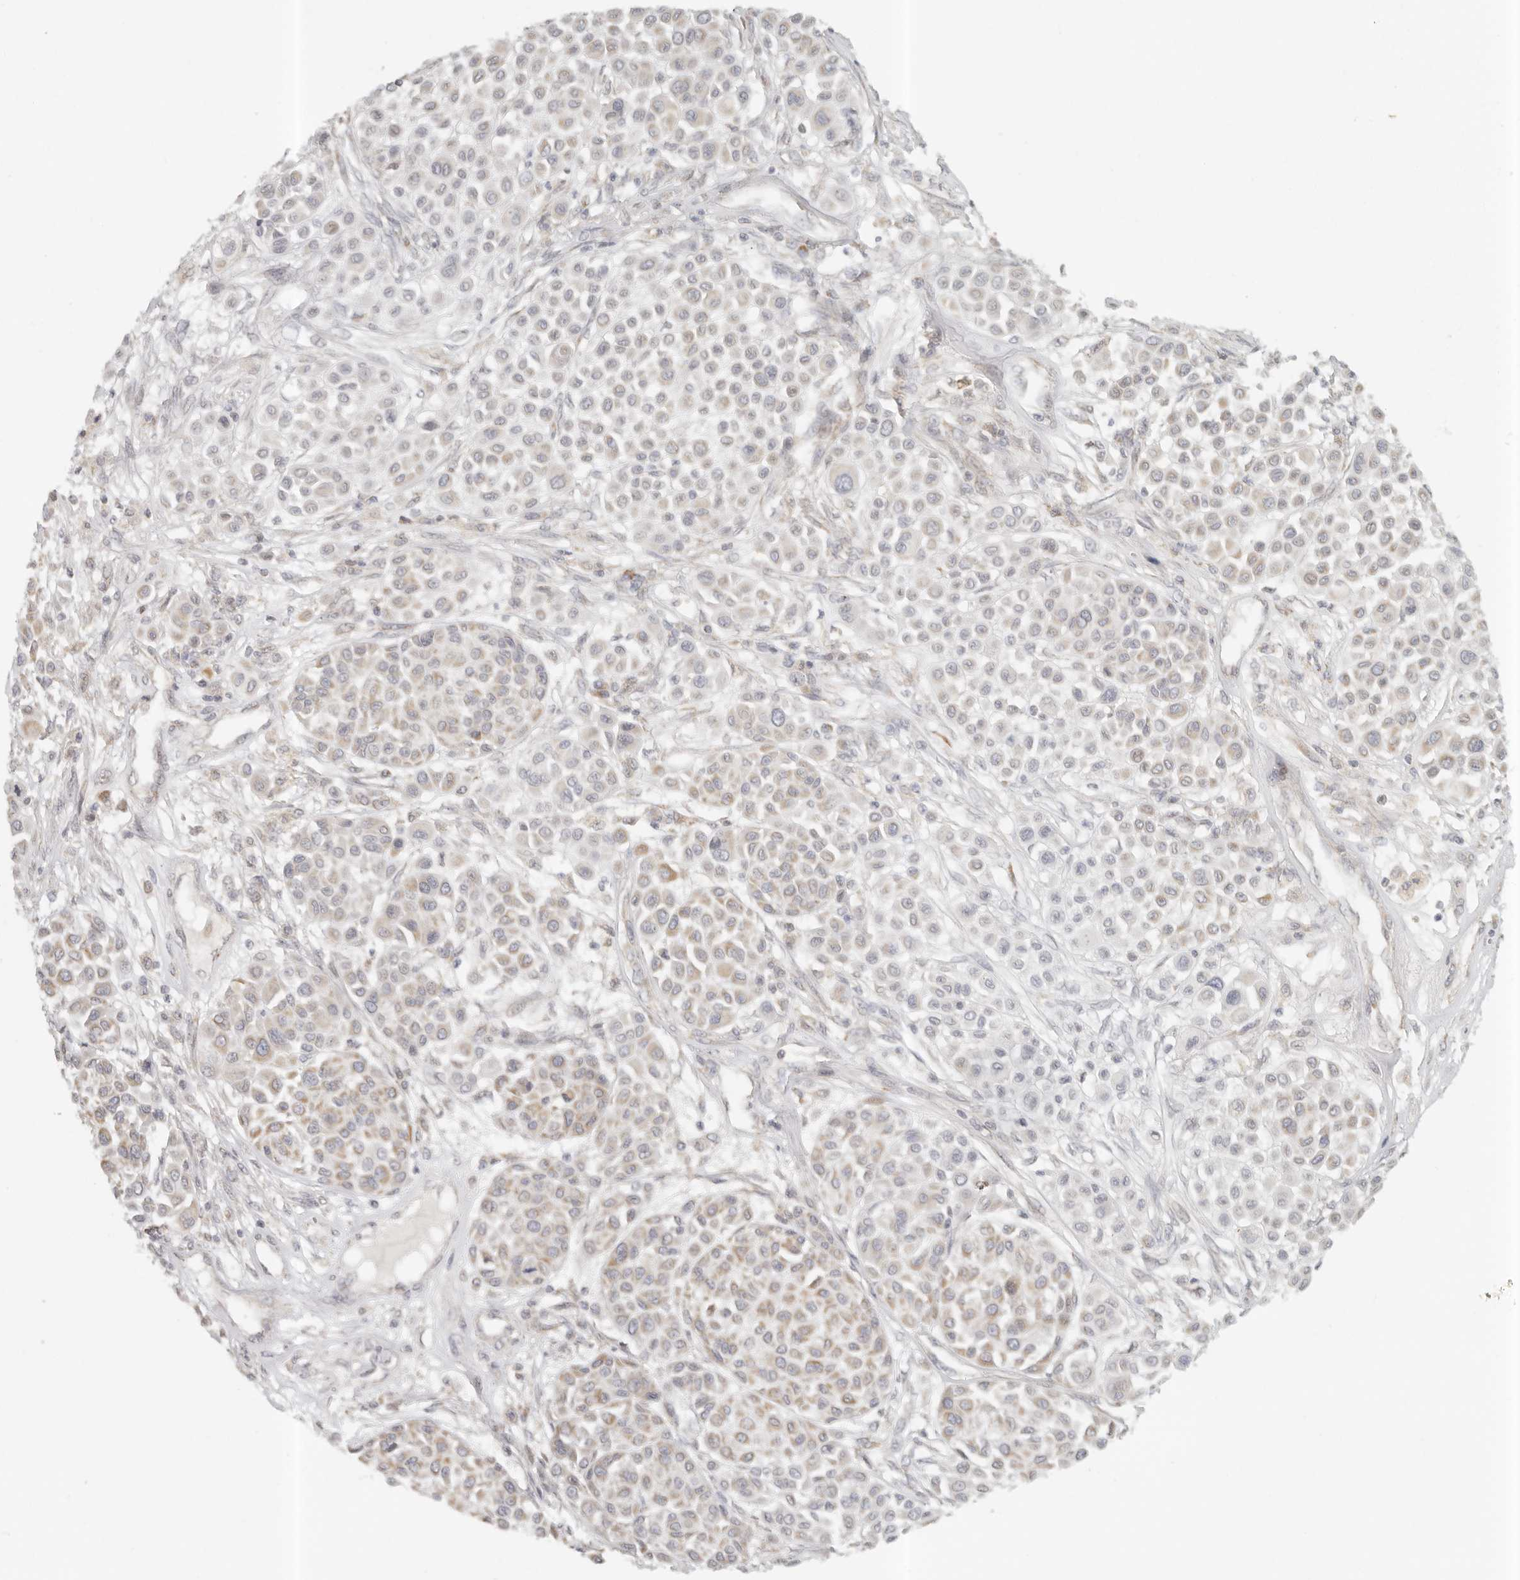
{"staining": {"intensity": "moderate", "quantity": "25%-75%", "location": "cytoplasmic/membranous"}, "tissue": "melanoma", "cell_type": "Tumor cells", "image_type": "cancer", "snomed": [{"axis": "morphology", "description": "Malignant melanoma, Metastatic site"}, {"axis": "topography", "description": "Soft tissue"}], "caption": "Moderate cytoplasmic/membranous expression is present in about 25%-75% of tumor cells in malignant melanoma (metastatic site).", "gene": "KDF1", "patient": {"sex": "male", "age": 41}}